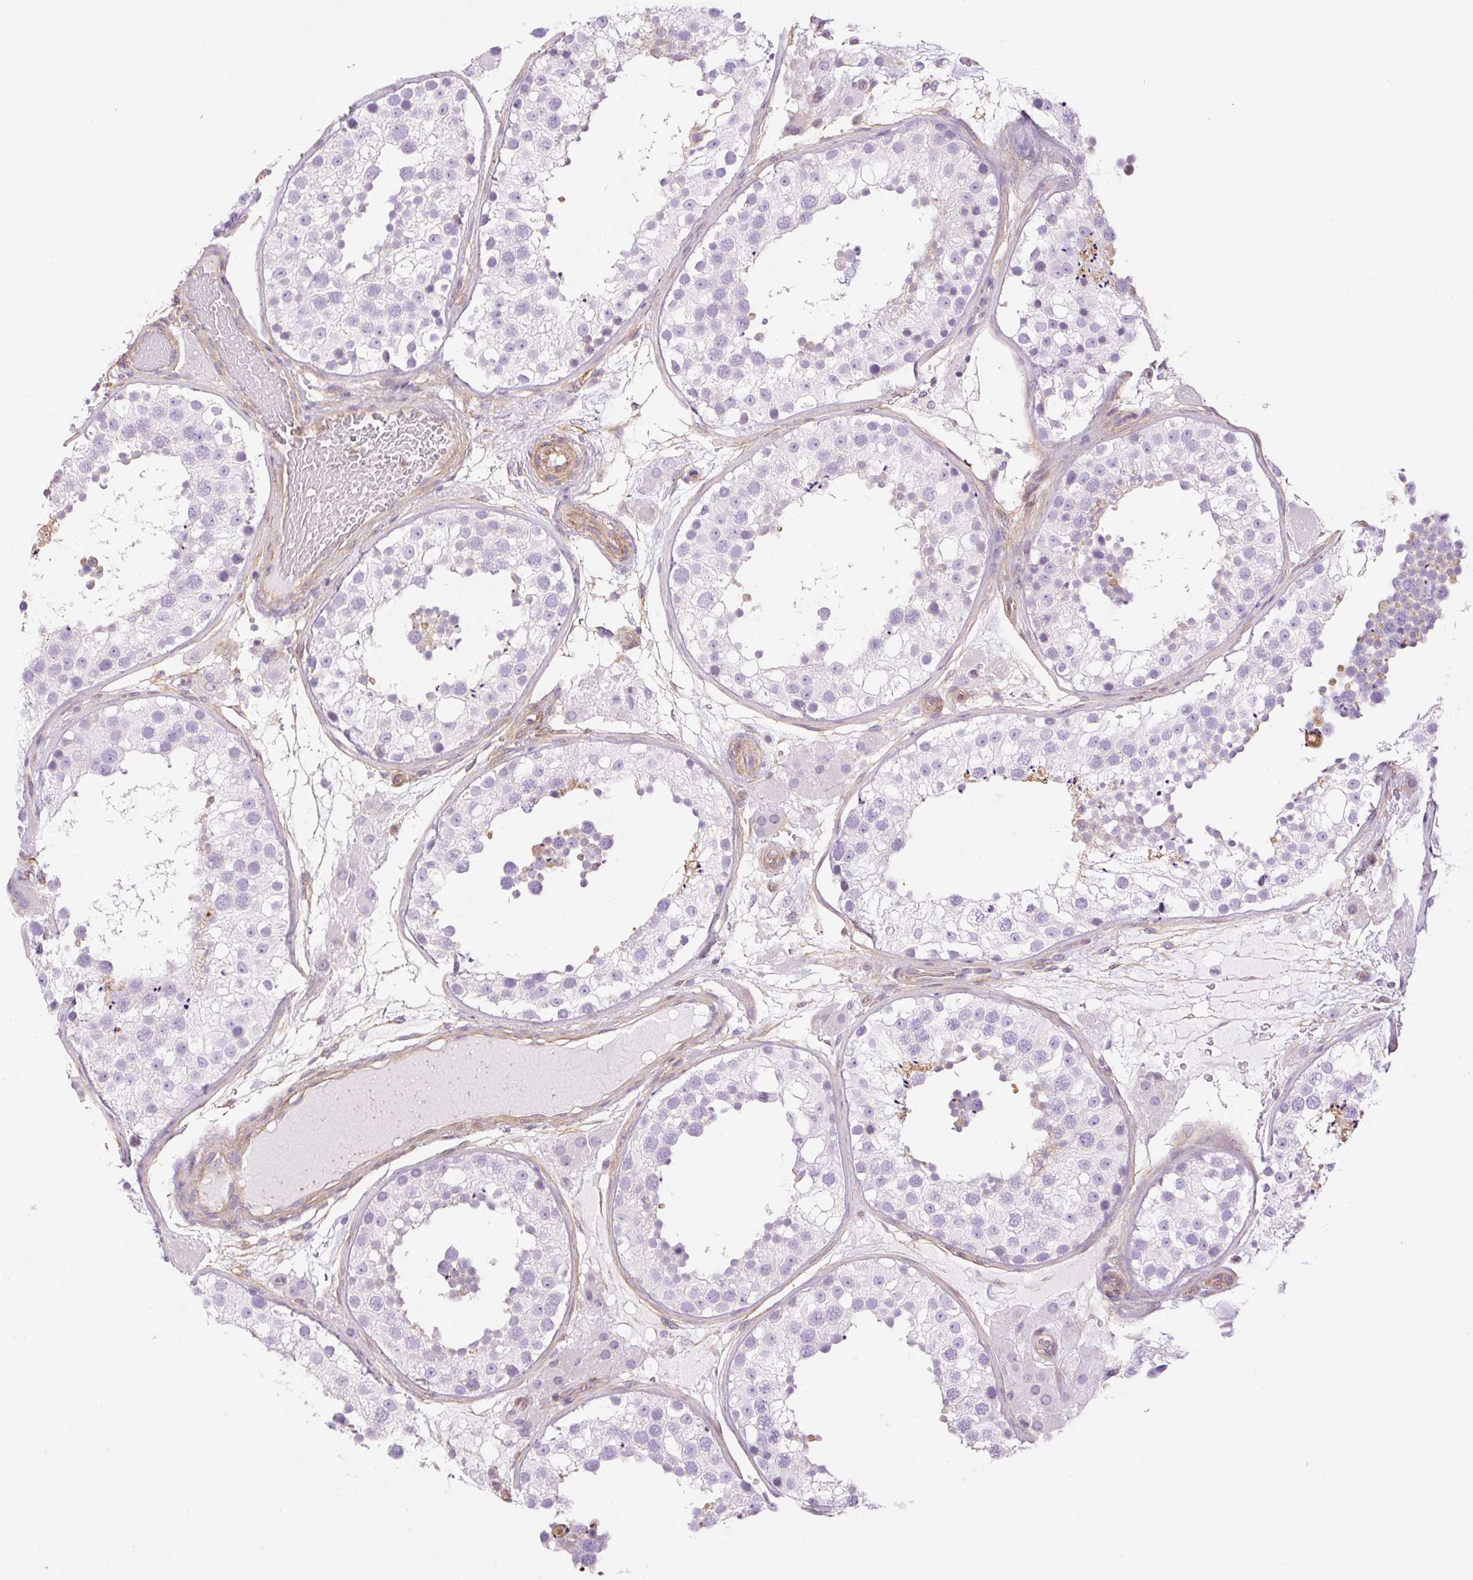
{"staining": {"intensity": "moderate", "quantity": "<25%", "location": "cytoplasmic/membranous"}, "tissue": "testis", "cell_type": "Cells in seminiferous ducts", "image_type": "normal", "snomed": [{"axis": "morphology", "description": "Normal tissue, NOS"}, {"axis": "topography", "description": "Testis"}], "caption": "Immunohistochemistry (IHC) of unremarkable testis displays low levels of moderate cytoplasmic/membranous staining in about <25% of cells in seminiferous ducts.", "gene": "EHD1", "patient": {"sex": "male", "age": 26}}